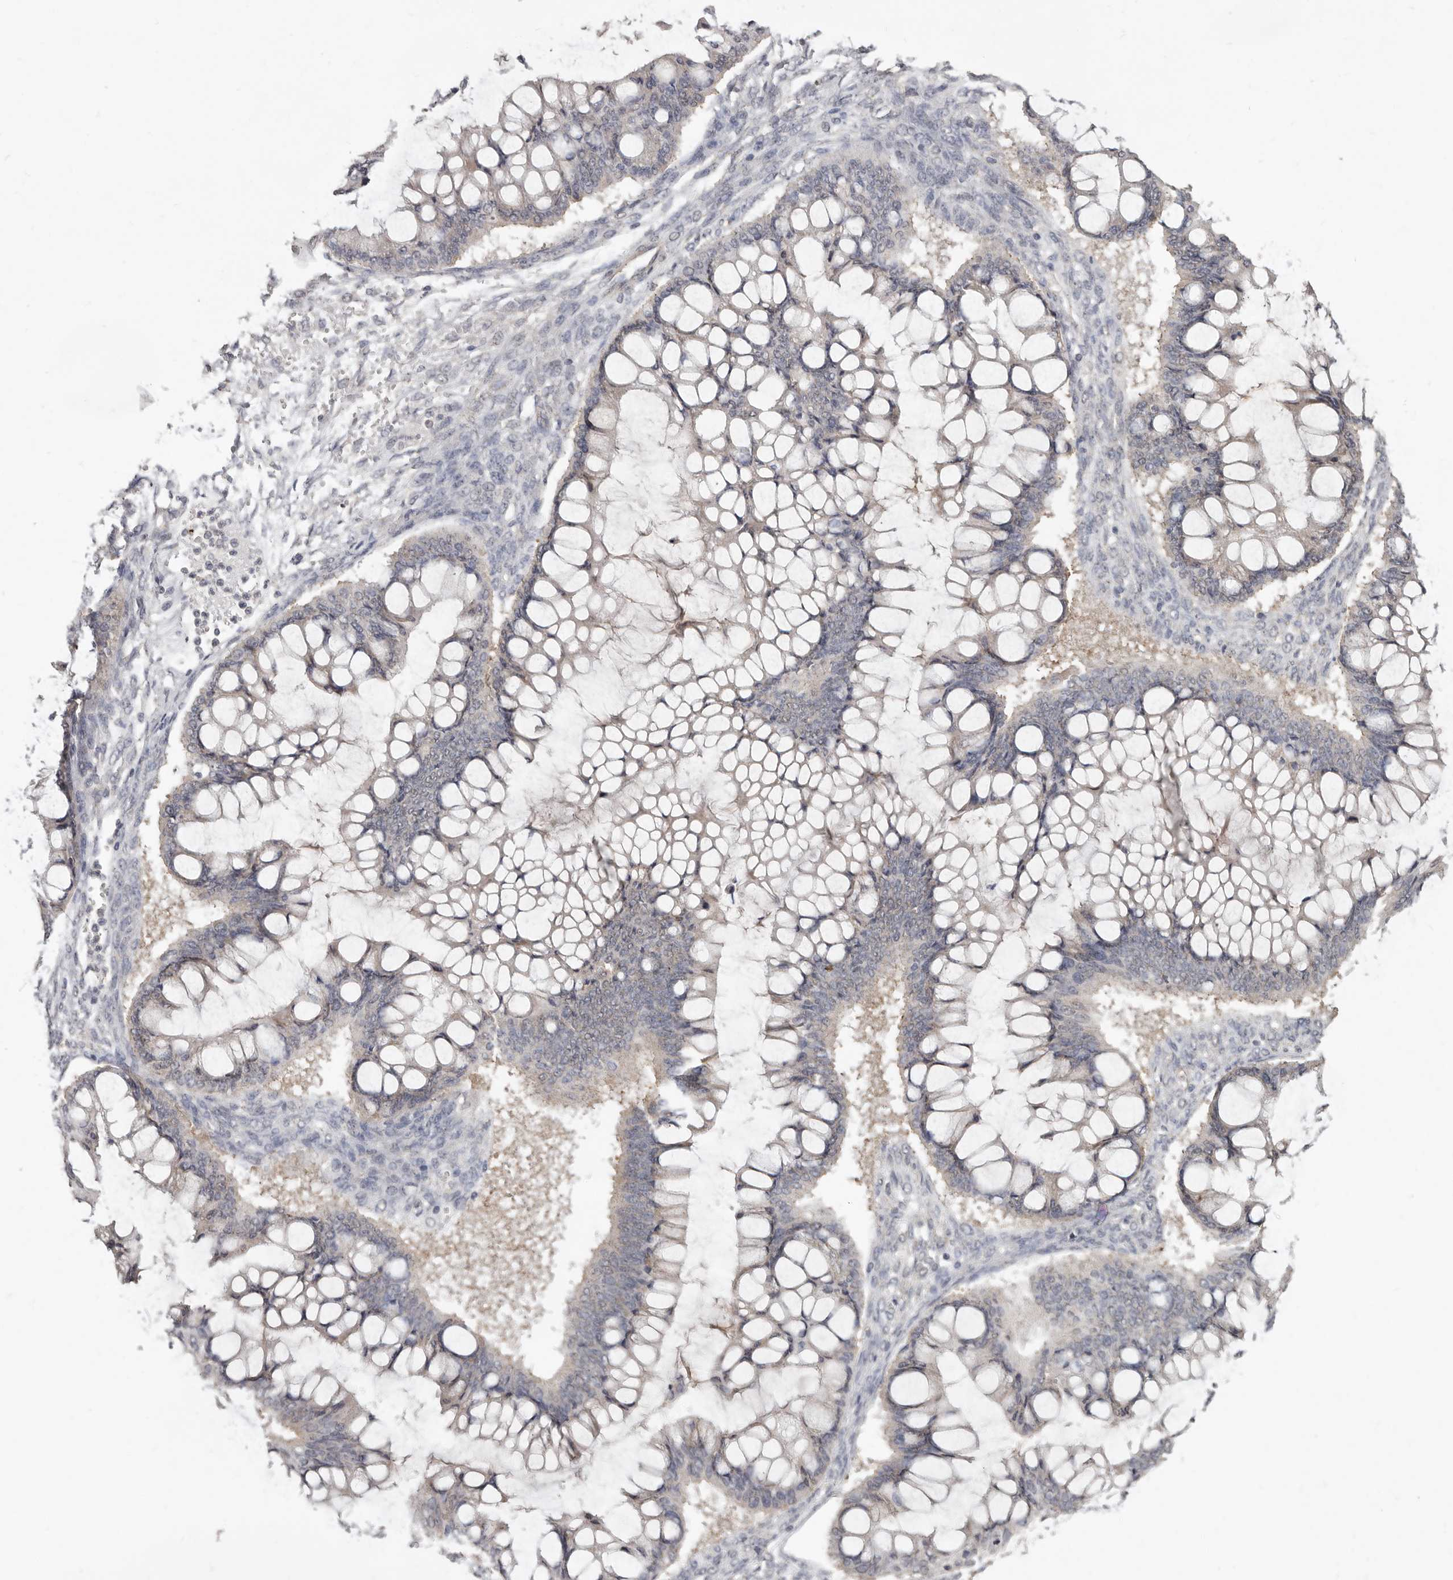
{"staining": {"intensity": "weak", "quantity": "25%-75%", "location": "cytoplasmic/membranous"}, "tissue": "ovarian cancer", "cell_type": "Tumor cells", "image_type": "cancer", "snomed": [{"axis": "morphology", "description": "Cystadenocarcinoma, mucinous, NOS"}, {"axis": "topography", "description": "Ovary"}], "caption": "An IHC image of tumor tissue is shown. Protein staining in brown highlights weak cytoplasmic/membranous positivity in ovarian cancer (mucinous cystadenocarcinoma) within tumor cells.", "gene": "LINGO2", "patient": {"sex": "female", "age": 73}}